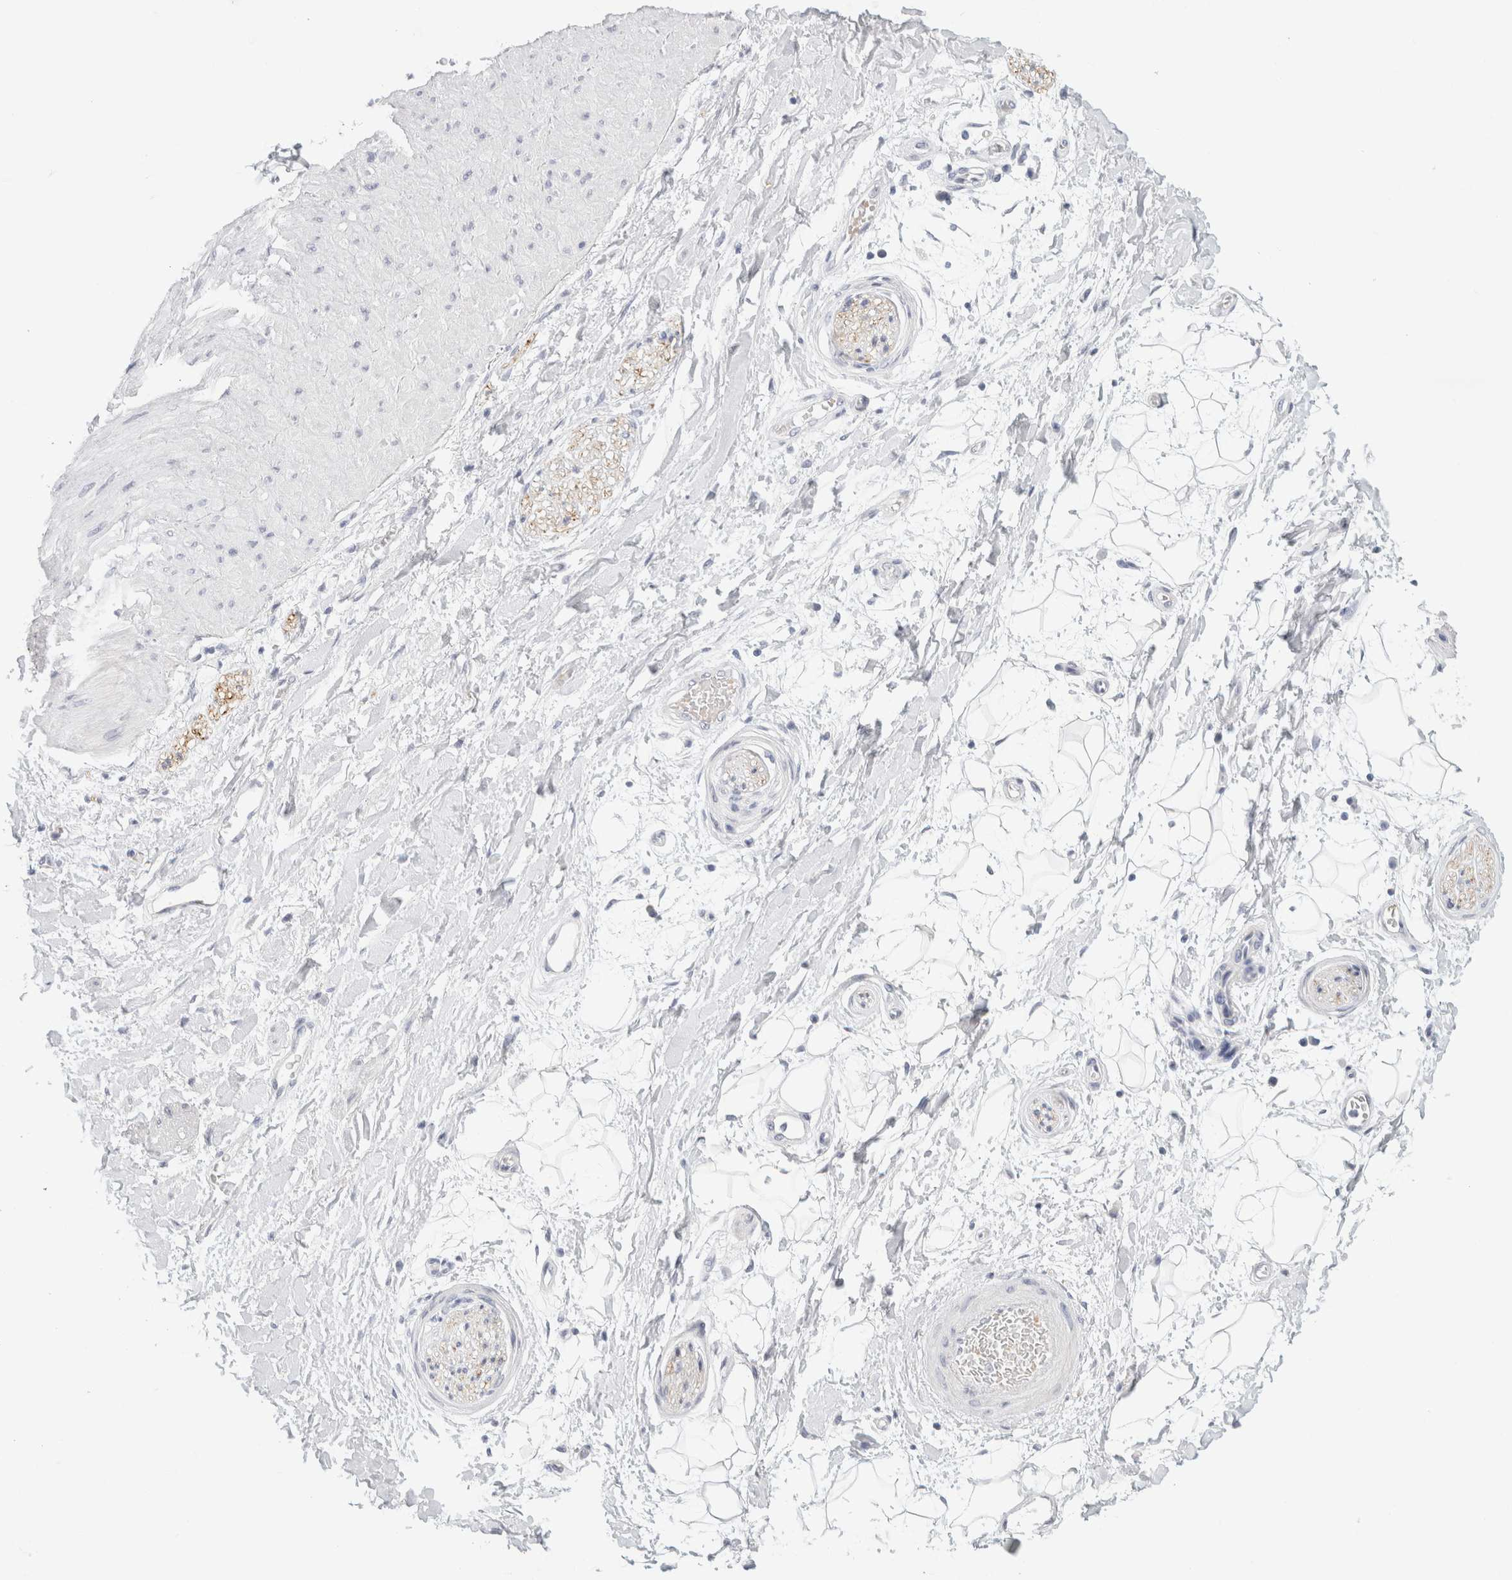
{"staining": {"intensity": "negative", "quantity": "none", "location": "none"}, "tissue": "adipose tissue", "cell_type": "Adipocytes", "image_type": "normal", "snomed": [{"axis": "morphology", "description": "Normal tissue, NOS"}, {"axis": "topography", "description": "Soft tissue"}], "caption": "A high-resolution photomicrograph shows immunohistochemistry (IHC) staining of unremarkable adipose tissue, which reveals no significant expression in adipocytes.", "gene": "RTN4", "patient": {"sex": "male", "age": 72}}